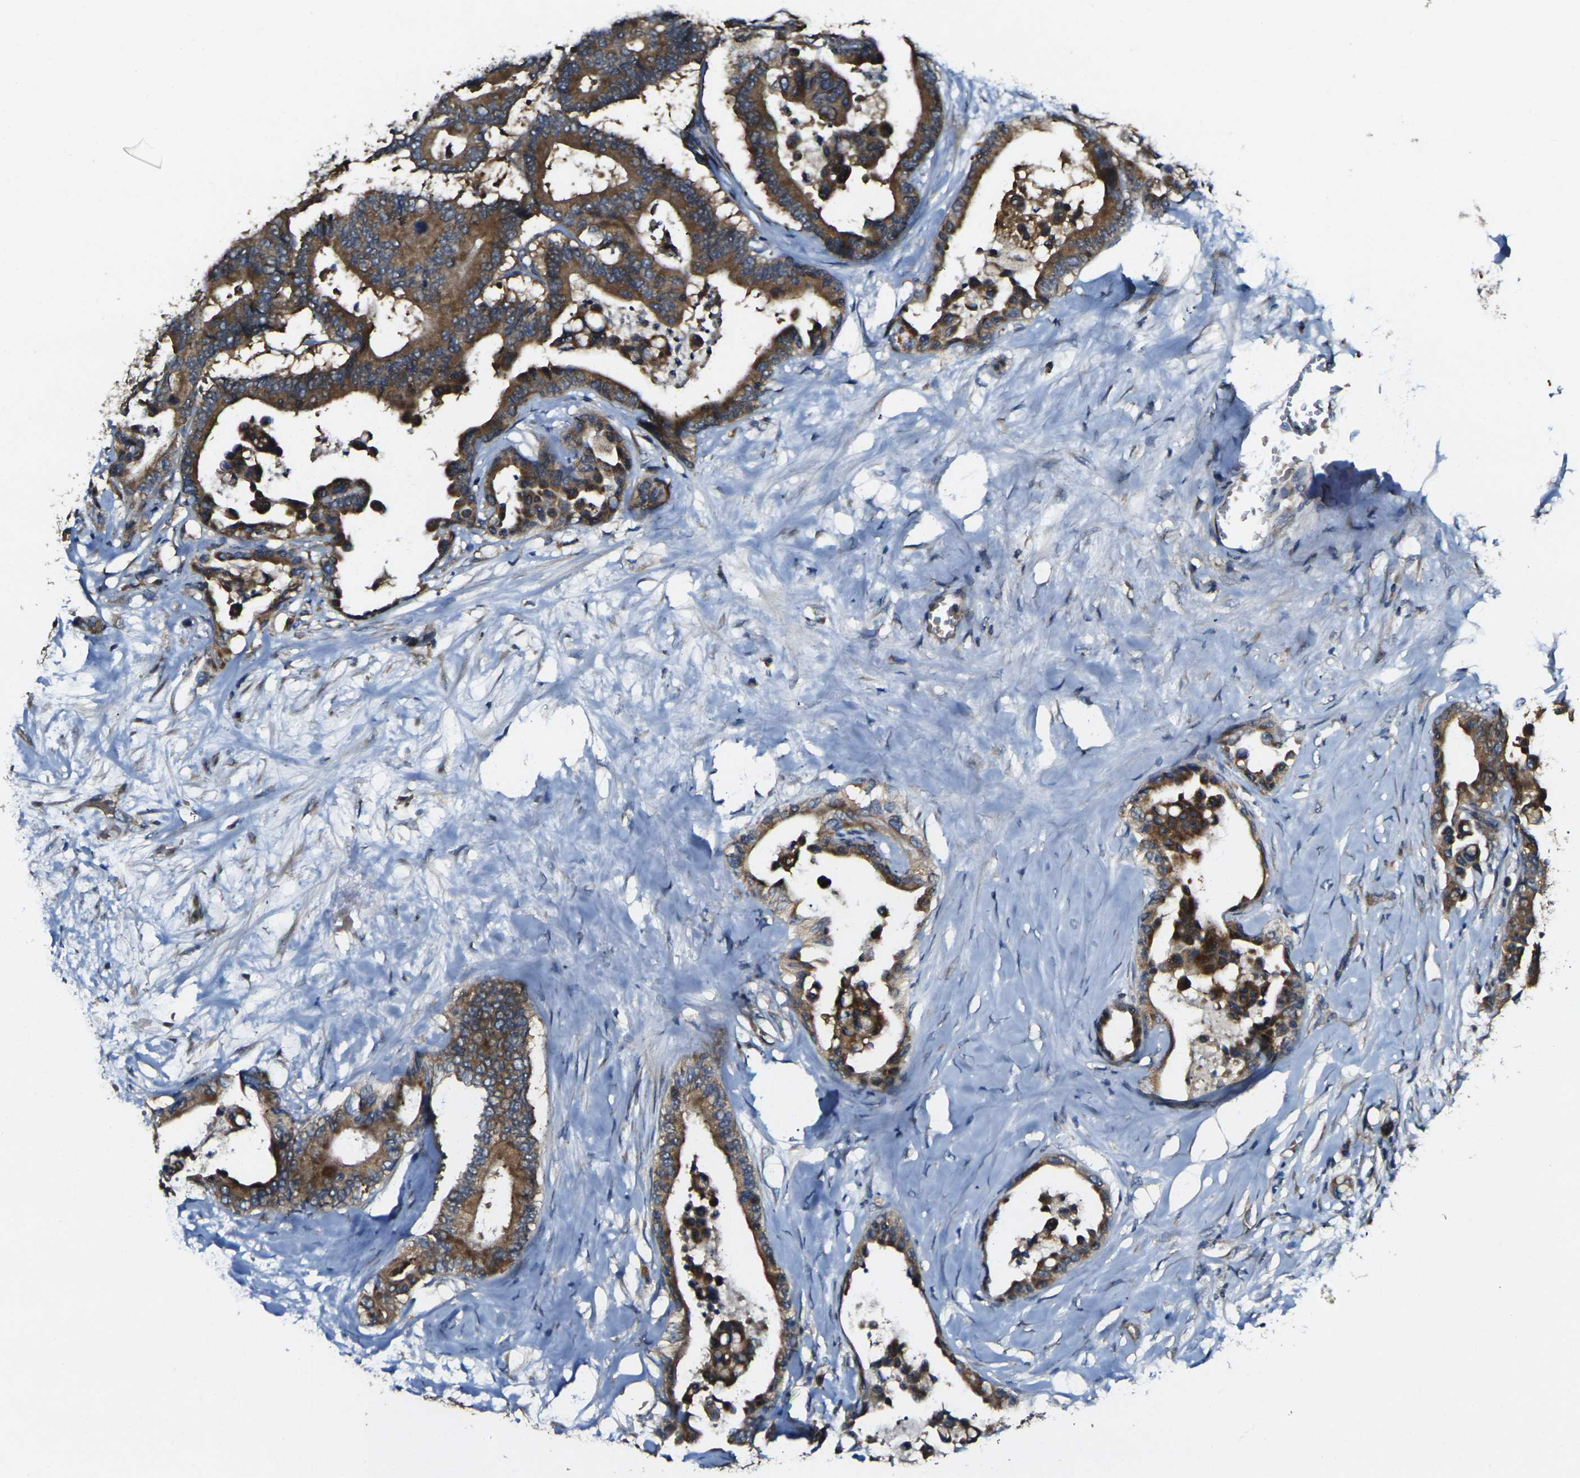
{"staining": {"intensity": "moderate", "quantity": ">75%", "location": "cytoplasmic/membranous"}, "tissue": "colorectal cancer", "cell_type": "Tumor cells", "image_type": "cancer", "snomed": [{"axis": "morphology", "description": "Normal tissue, NOS"}, {"axis": "morphology", "description": "Adenocarcinoma, NOS"}, {"axis": "topography", "description": "Colon"}], "caption": "Adenocarcinoma (colorectal) tissue exhibits moderate cytoplasmic/membranous positivity in approximately >75% of tumor cells, visualized by immunohistochemistry.", "gene": "GNA12", "patient": {"sex": "male", "age": 82}}